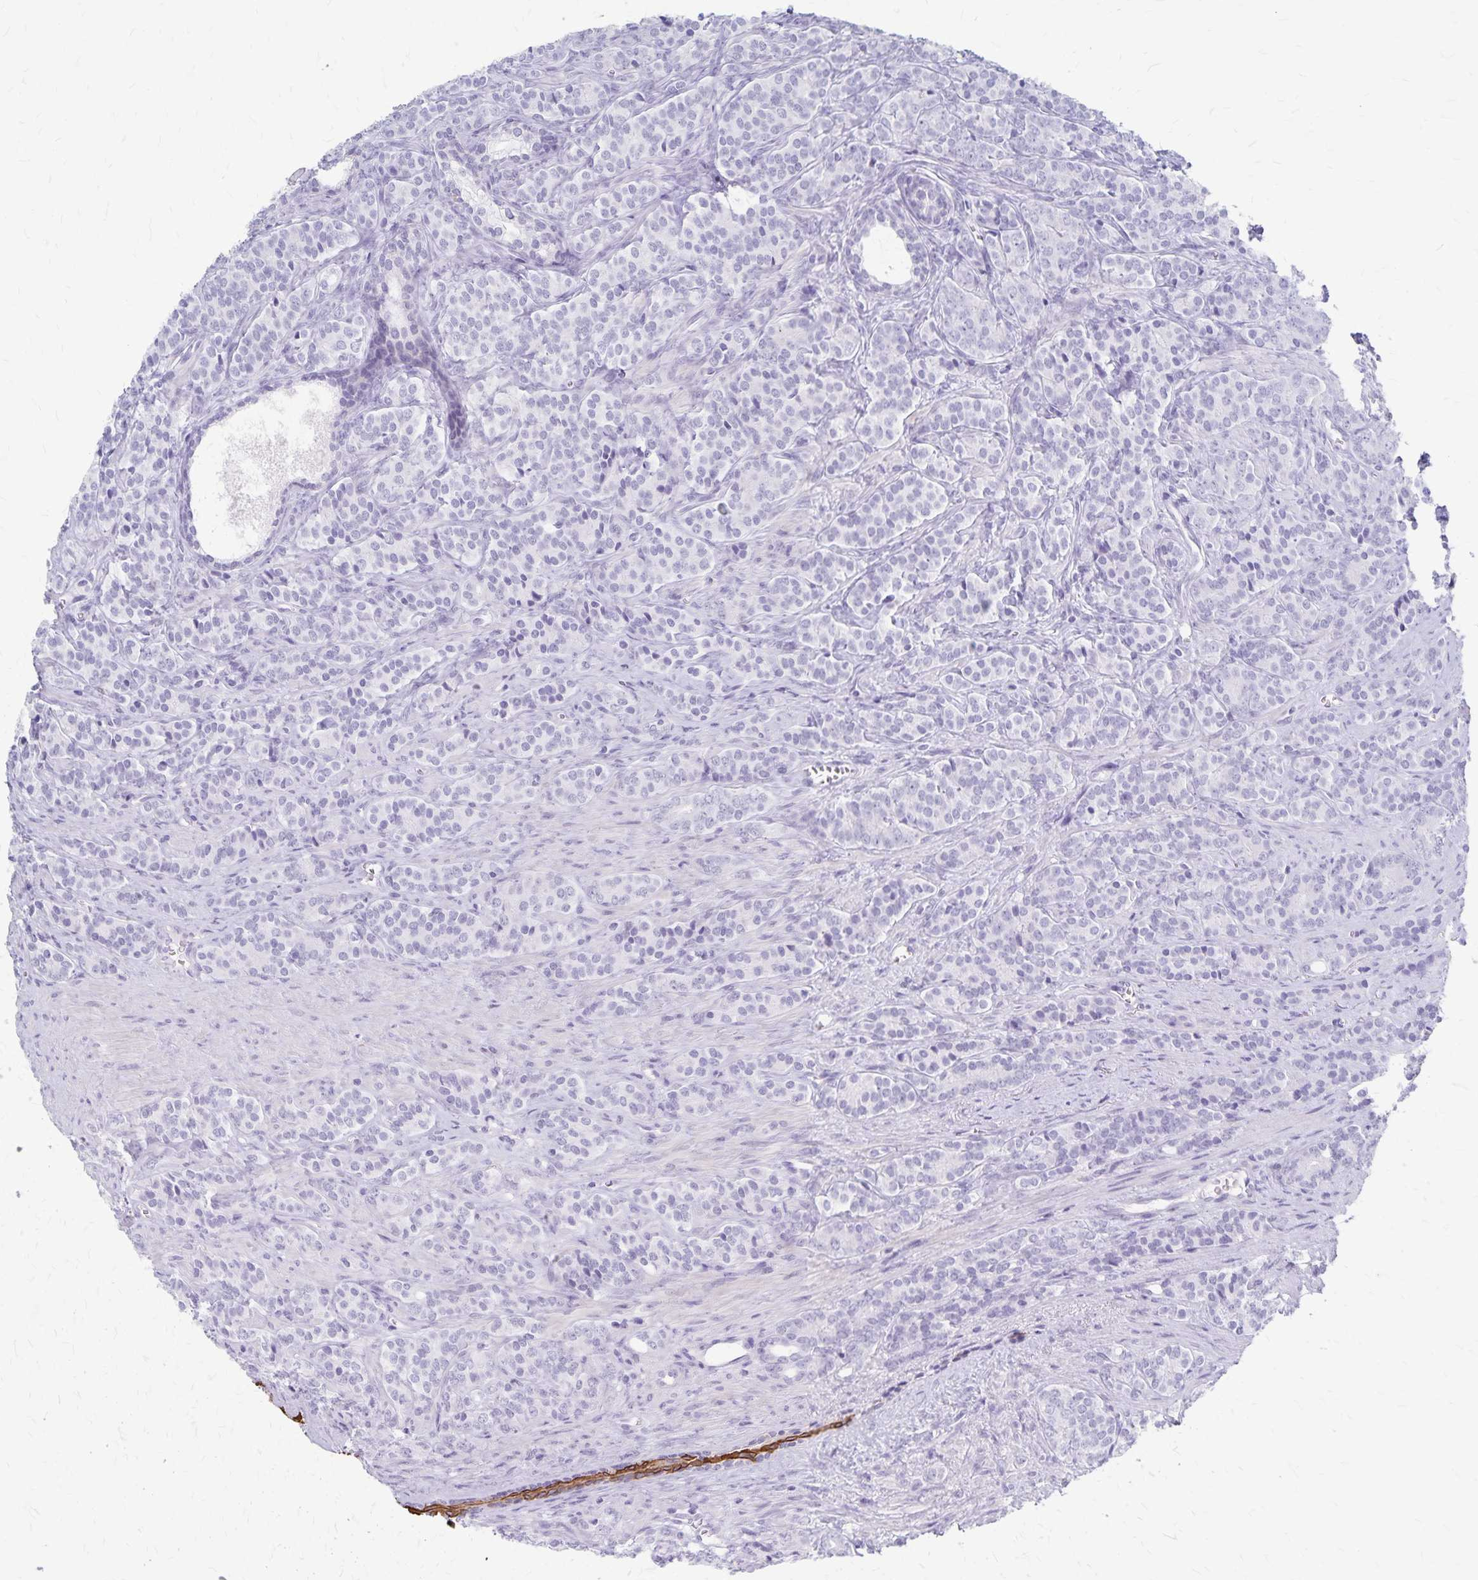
{"staining": {"intensity": "negative", "quantity": "none", "location": "none"}, "tissue": "prostate cancer", "cell_type": "Tumor cells", "image_type": "cancer", "snomed": [{"axis": "morphology", "description": "Adenocarcinoma, High grade"}, {"axis": "topography", "description": "Prostate"}], "caption": "Tumor cells are negative for protein expression in human prostate cancer (adenocarcinoma (high-grade)).", "gene": "GPBAR1", "patient": {"sex": "male", "age": 84}}